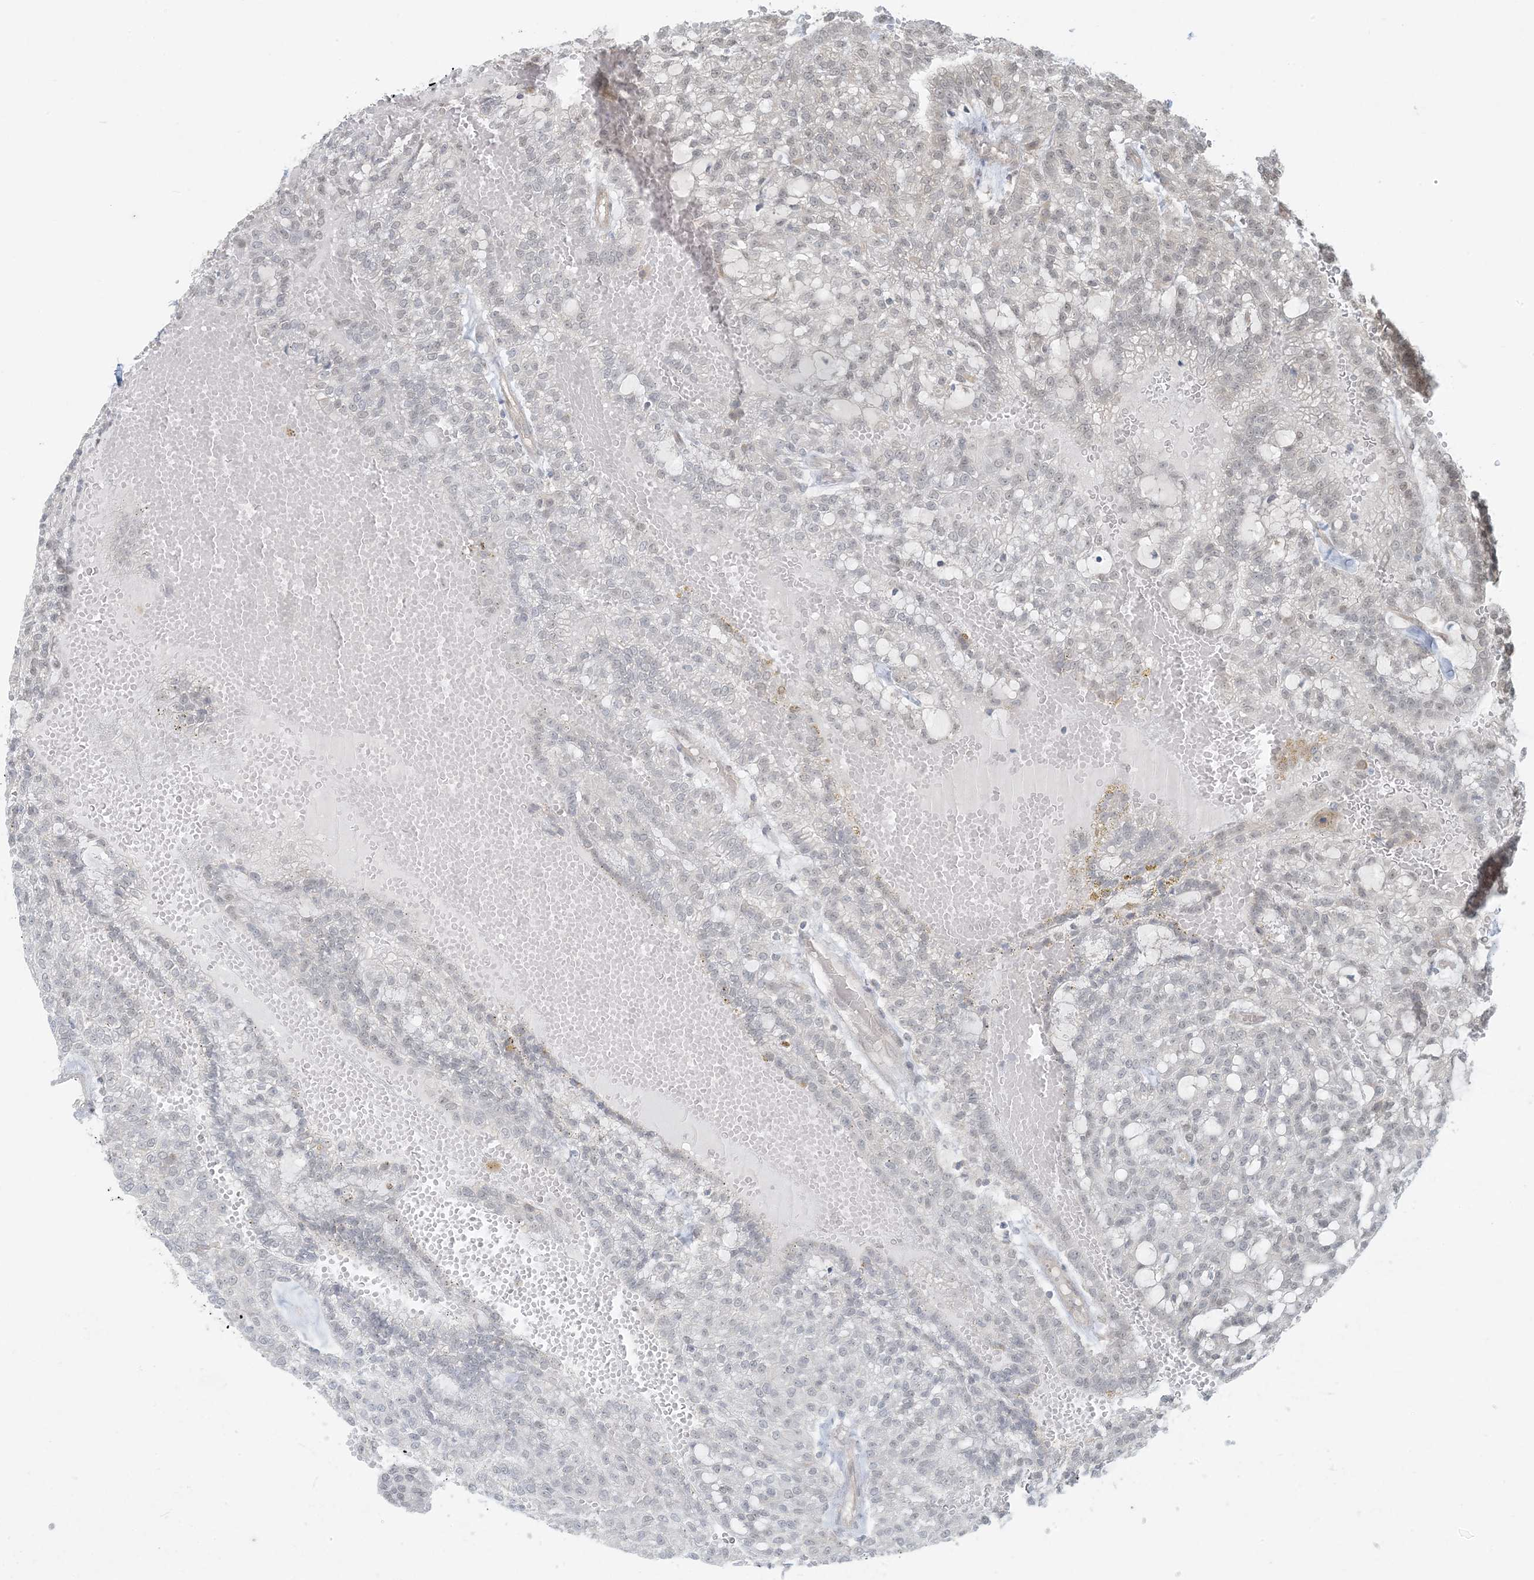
{"staining": {"intensity": "negative", "quantity": "none", "location": "none"}, "tissue": "renal cancer", "cell_type": "Tumor cells", "image_type": "cancer", "snomed": [{"axis": "morphology", "description": "Adenocarcinoma, NOS"}, {"axis": "topography", "description": "Kidney"}], "caption": "Tumor cells are negative for protein expression in human renal cancer.", "gene": "BCORL1", "patient": {"sex": "male", "age": 63}}